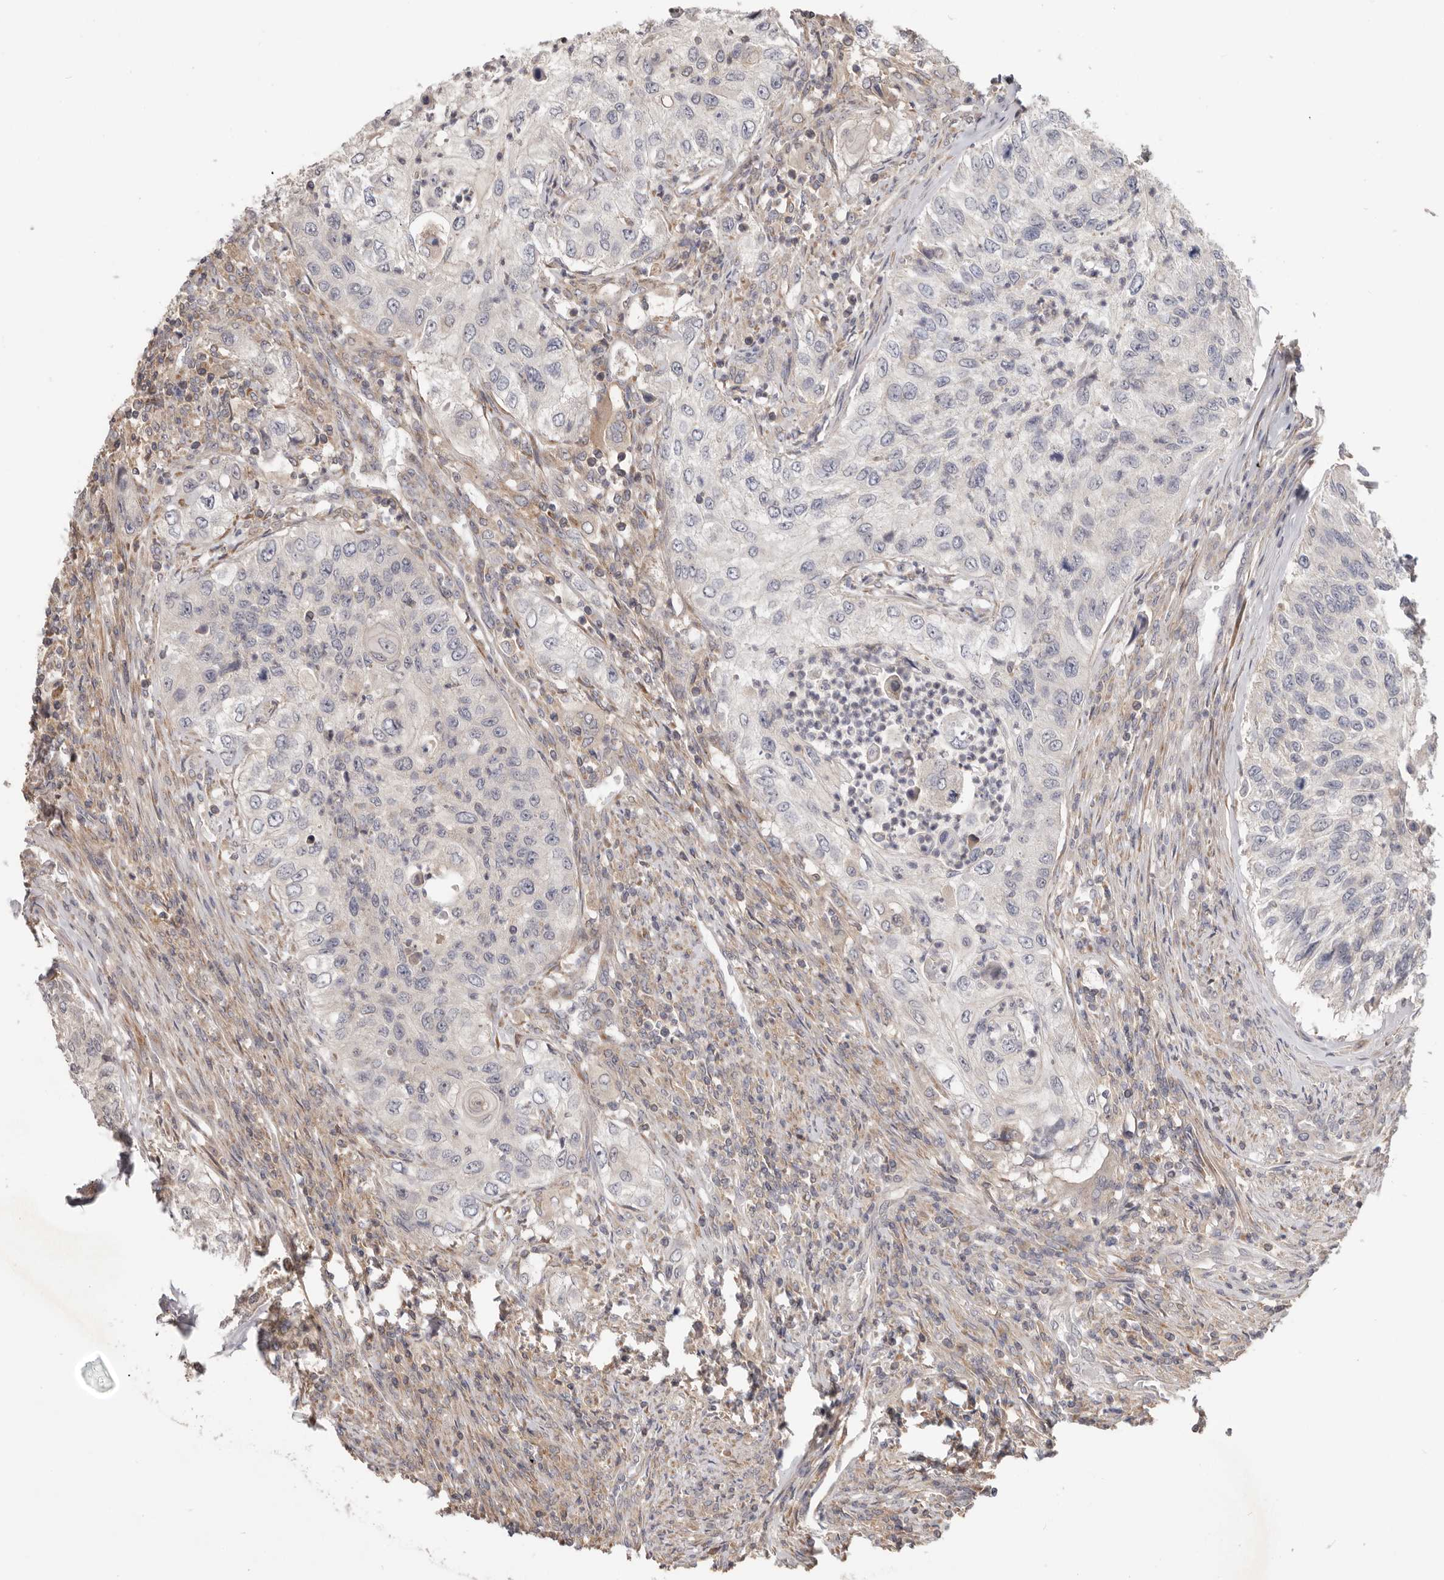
{"staining": {"intensity": "negative", "quantity": "none", "location": "none"}, "tissue": "urothelial cancer", "cell_type": "Tumor cells", "image_type": "cancer", "snomed": [{"axis": "morphology", "description": "Urothelial carcinoma, High grade"}, {"axis": "topography", "description": "Urinary bladder"}], "caption": "Protein analysis of urothelial cancer demonstrates no significant positivity in tumor cells.", "gene": "LRP6", "patient": {"sex": "female", "age": 60}}